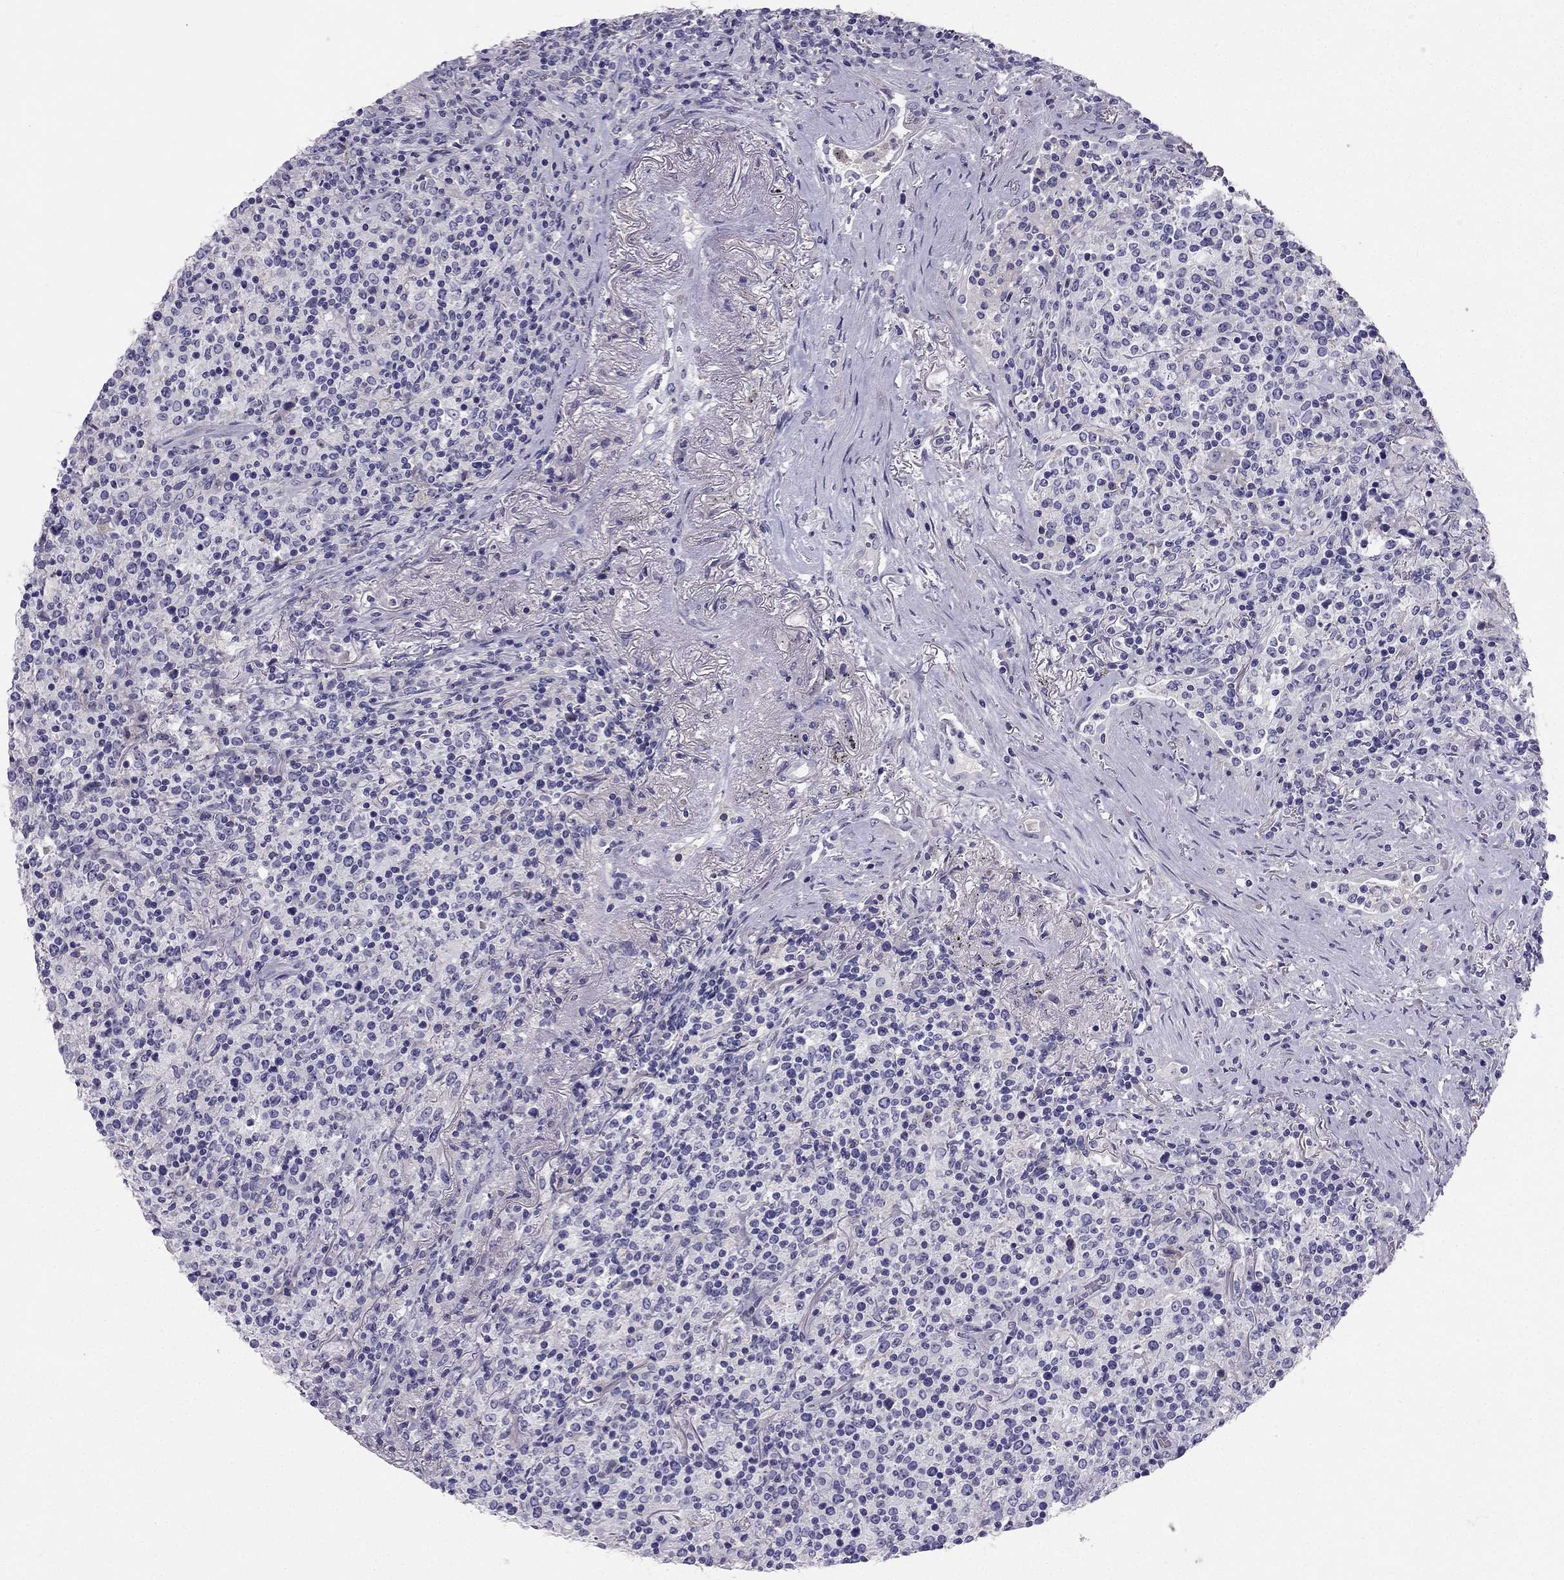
{"staining": {"intensity": "negative", "quantity": "none", "location": "none"}, "tissue": "lymphoma", "cell_type": "Tumor cells", "image_type": "cancer", "snomed": [{"axis": "morphology", "description": "Malignant lymphoma, non-Hodgkin's type, High grade"}, {"axis": "topography", "description": "Lung"}], "caption": "There is no significant expression in tumor cells of lymphoma.", "gene": "LMTK3", "patient": {"sex": "male", "age": 79}}